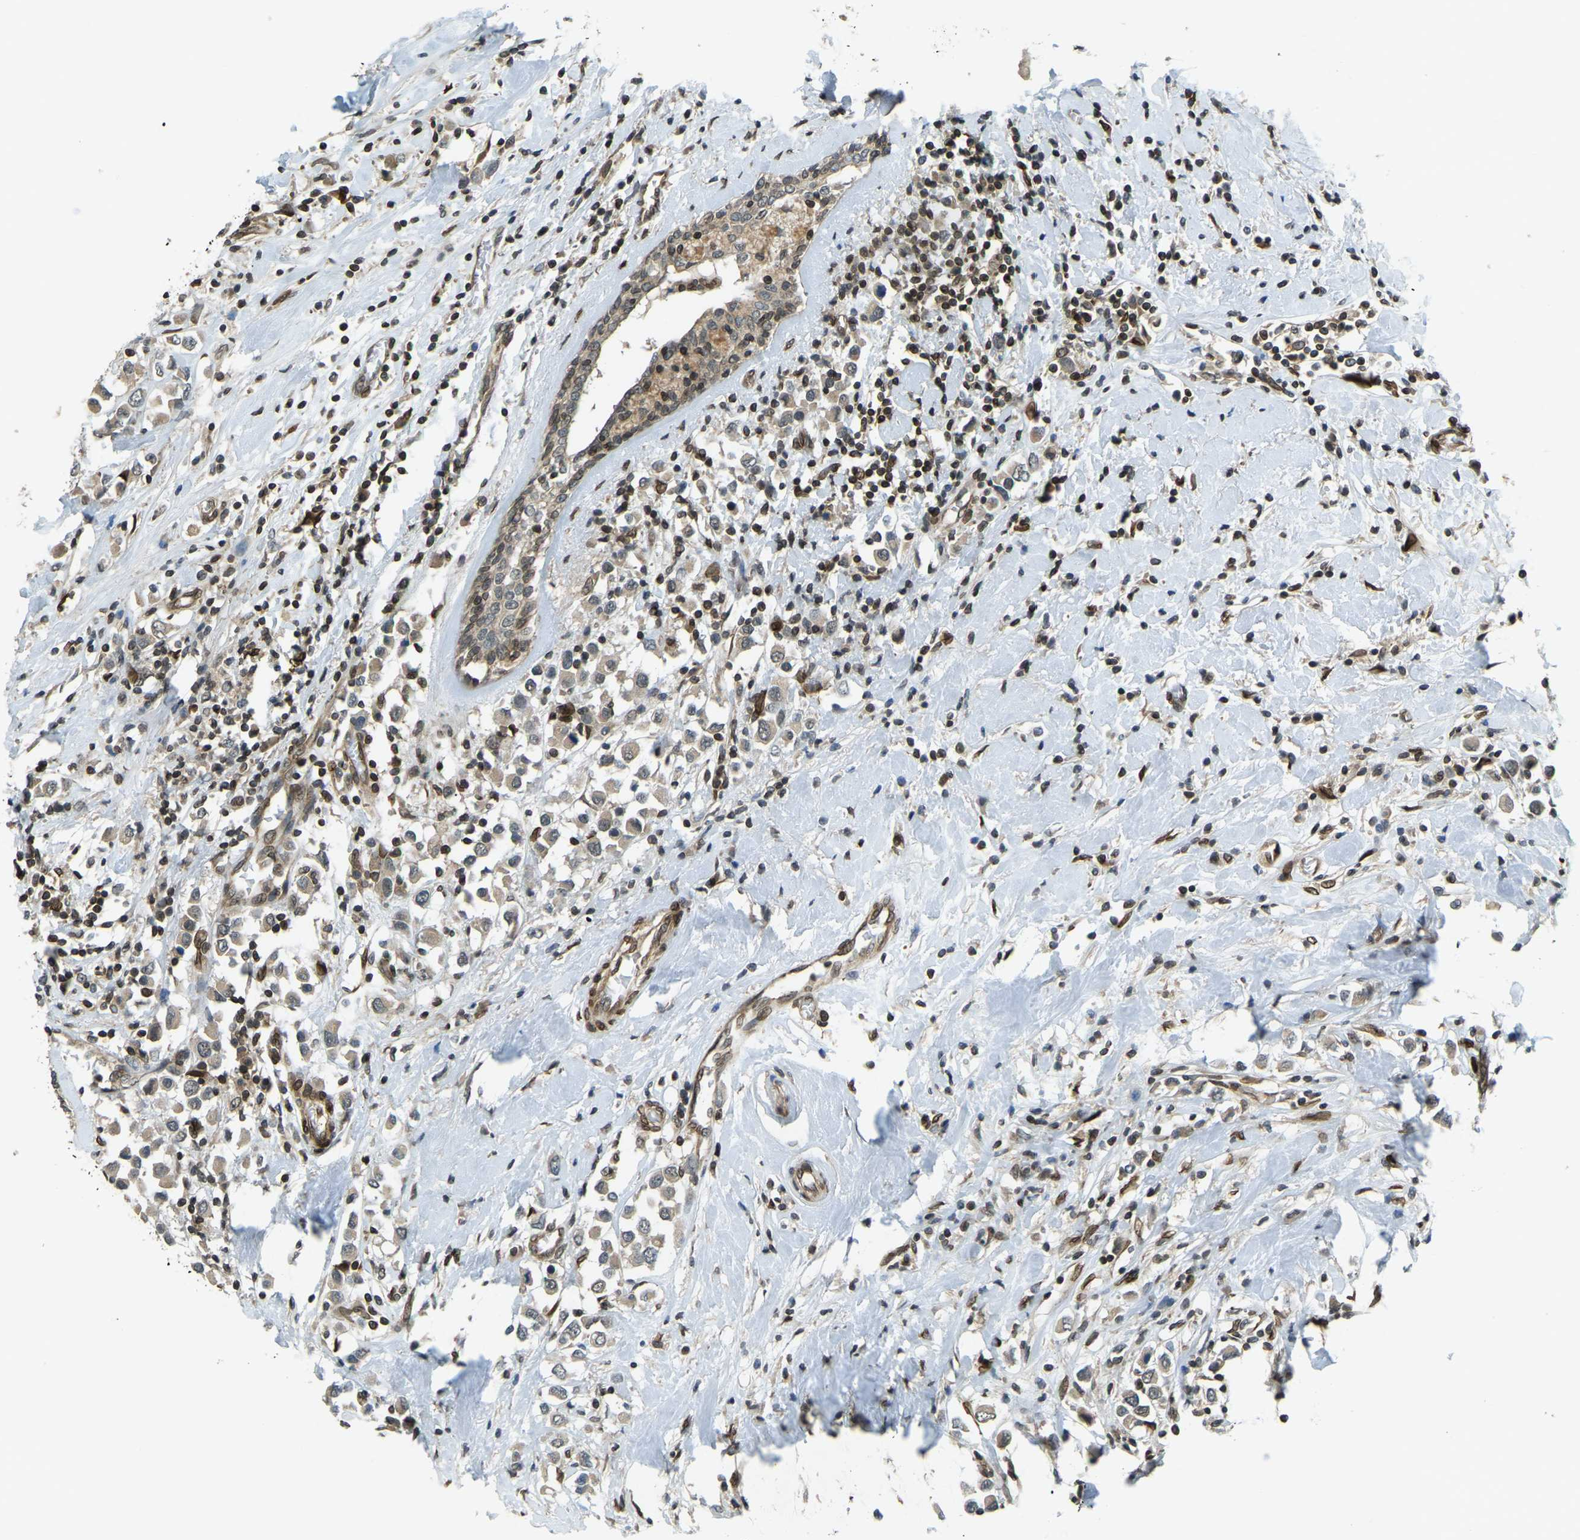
{"staining": {"intensity": "weak", "quantity": ">75%", "location": "cytoplasmic/membranous"}, "tissue": "breast cancer", "cell_type": "Tumor cells", "image_type": "cancer", "snomed": [{"axis": "morphology", "description": "Duct carcinoma"}, {"axis": "topography", "description": "Breast"}], "caption": "The photomicrograph reveals a brown stain indicating the presence of a protein in the cytoplasmic/membranous of tumor cells in breast cancer (infiltrating ductal carcinoma).", "gene": "SYNE1", "patient": {"sex": "female", "age": 61}}